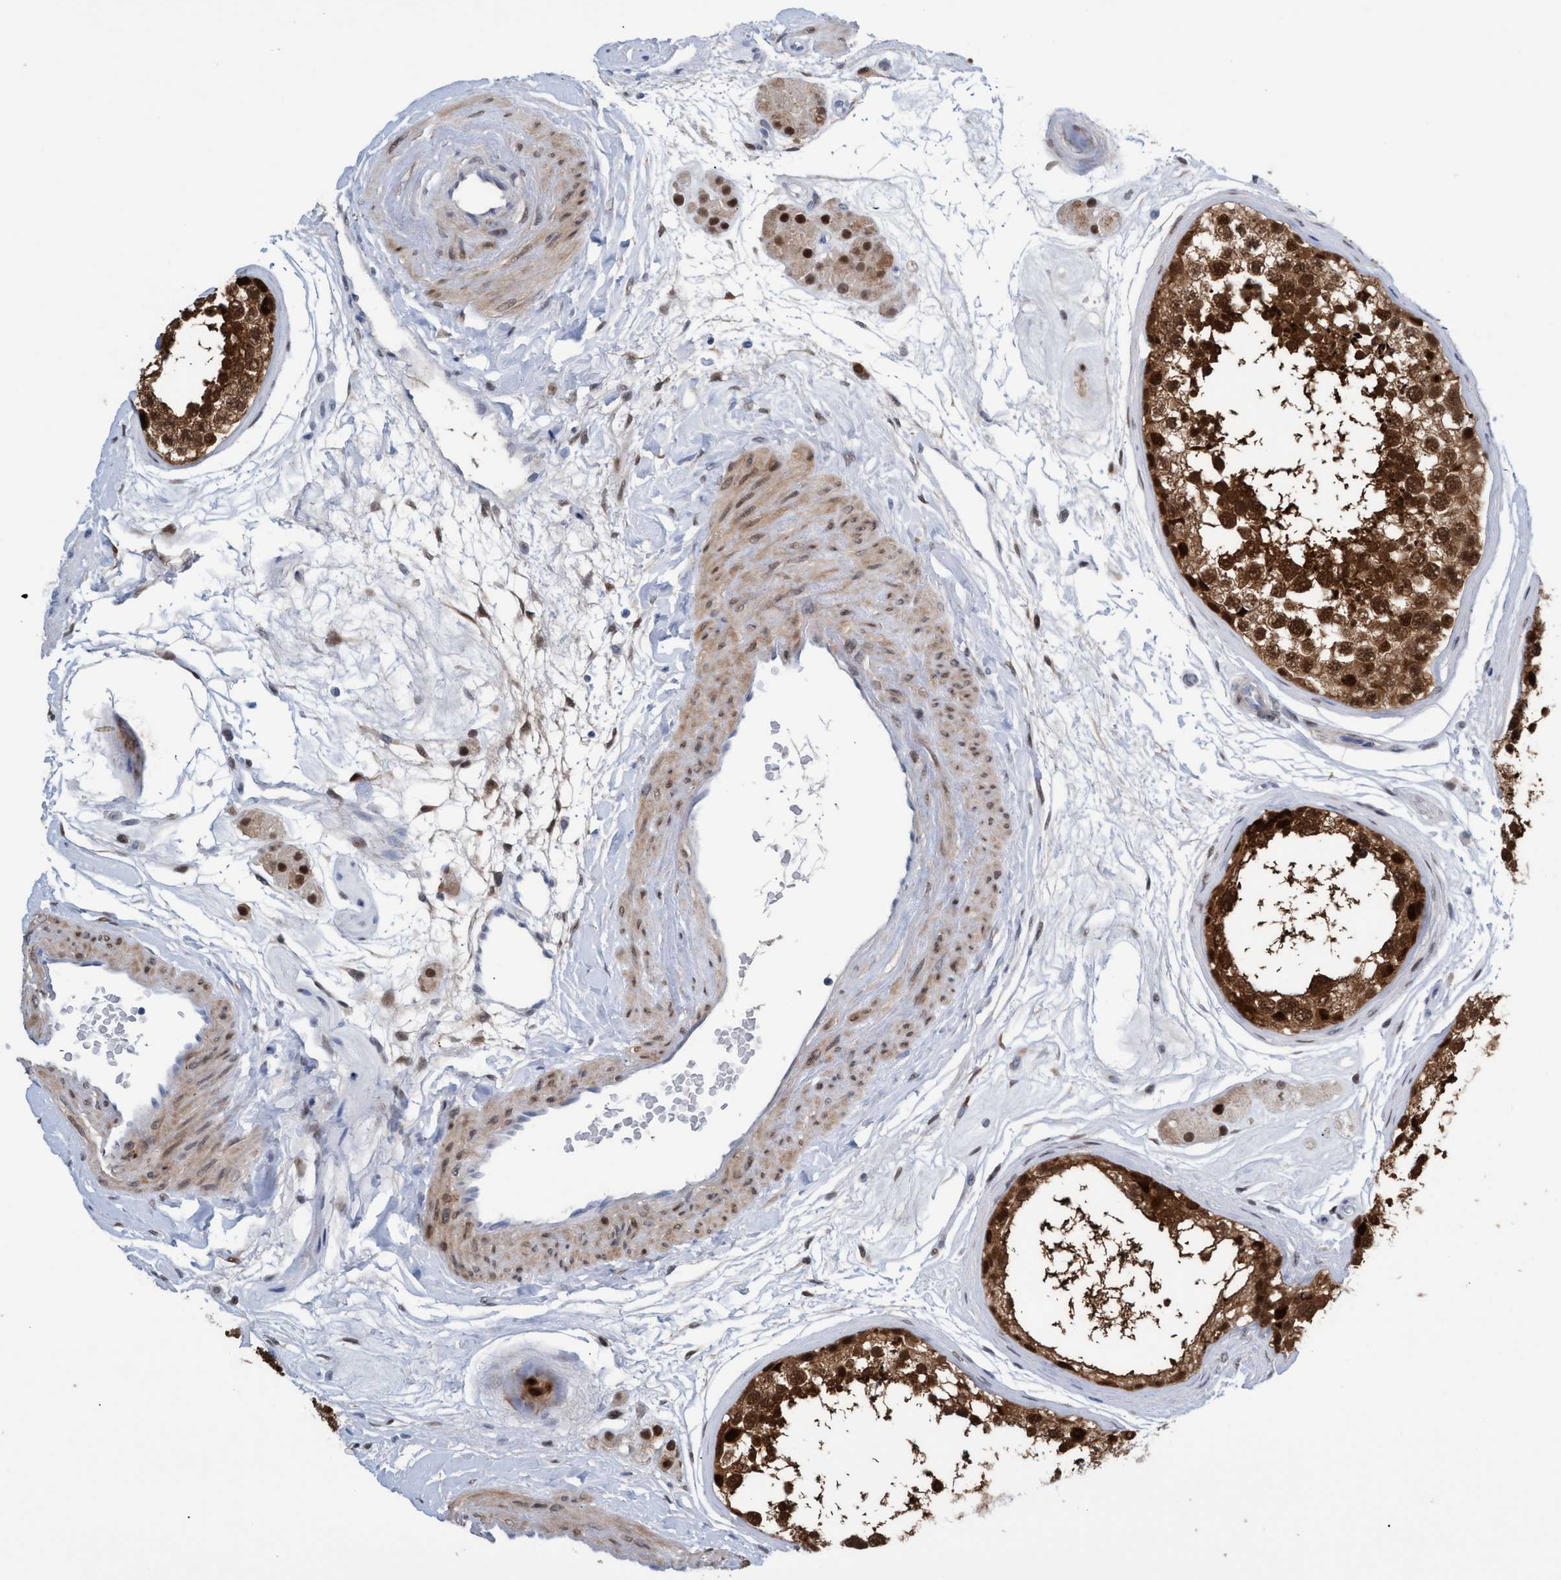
{"staining": {"intensity": "strong", "quantity": ">75%", "location": "cytoplasmic/membranous,nuclear"}, "tissue": "testis", "cell_type": "Cells in seminiferous ducts", "image_type": "normal", "snomed": [{"axis": "morphology", "description": "Normal tissue, NOS"}, {"axis": "topography", "description": "Testis"}], "caption": "Immunohistochemistry of benign testis displays high levels of strong cytoplasmic/membranous,nuclear expression in about >75% of cells in seminiferous ducts.", "gene": "PINX1", "patient": {"sex": "male", "age": 56}}